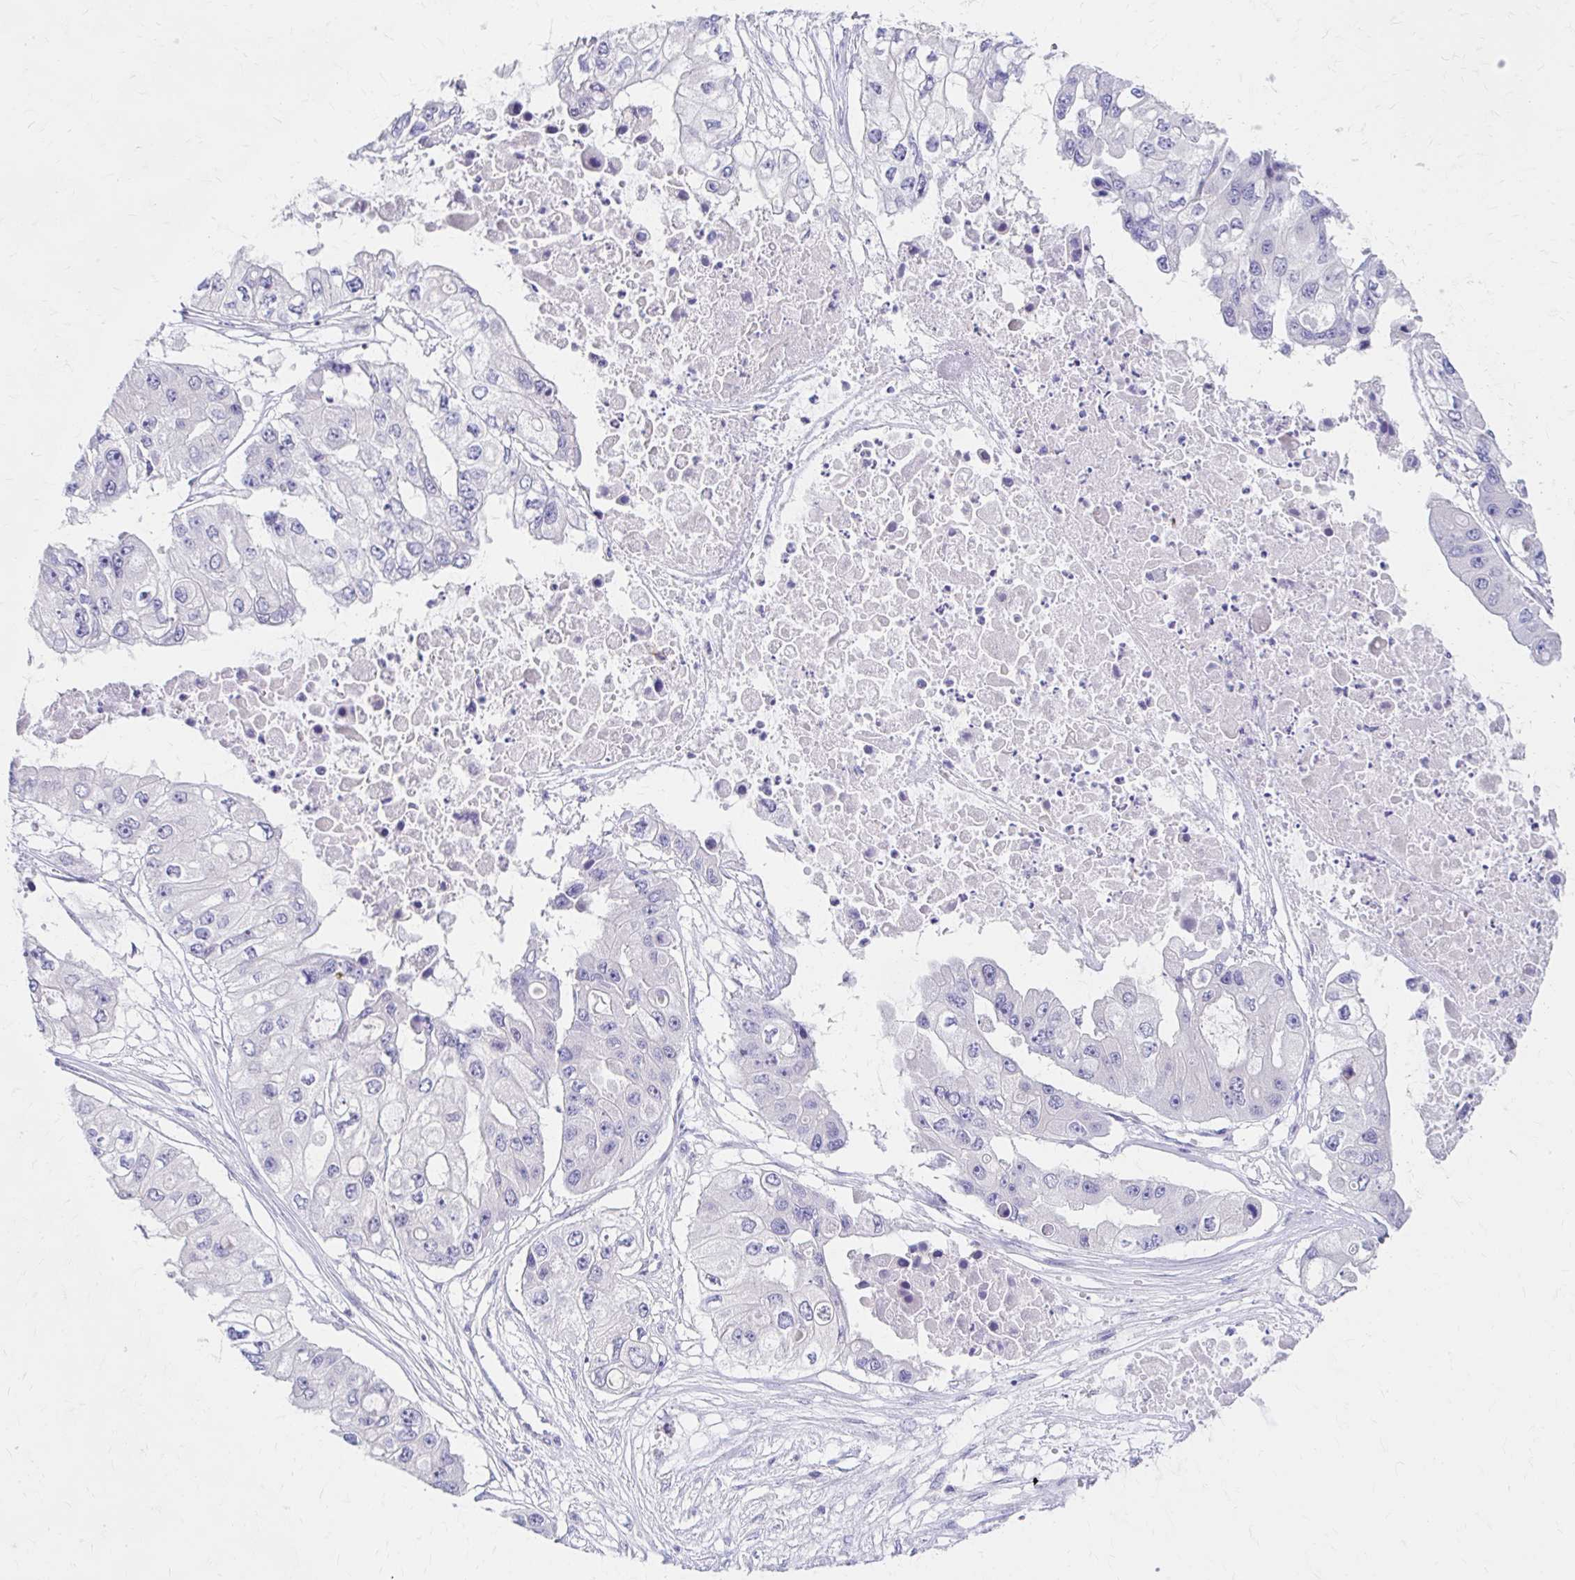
{"staining": {"intensity": "negative", "quantity": "none", "location": "none"}, "tissue": "ovarian cancer", "cell_type": "Tumor cells", "image_type": "cancer", "snomed": [{"axis": "morphology", "description": "Cystadenocarcinoma, serous, NOS"}, {"axis": "topography", "description": "Ovary"}], "caption": "Immunohistochemical staining of human ovarian cancer demonstrates no significant staining in tumor cells.", "gene": "AZGP1", "patient": {"sex": "female", "age": 56}}